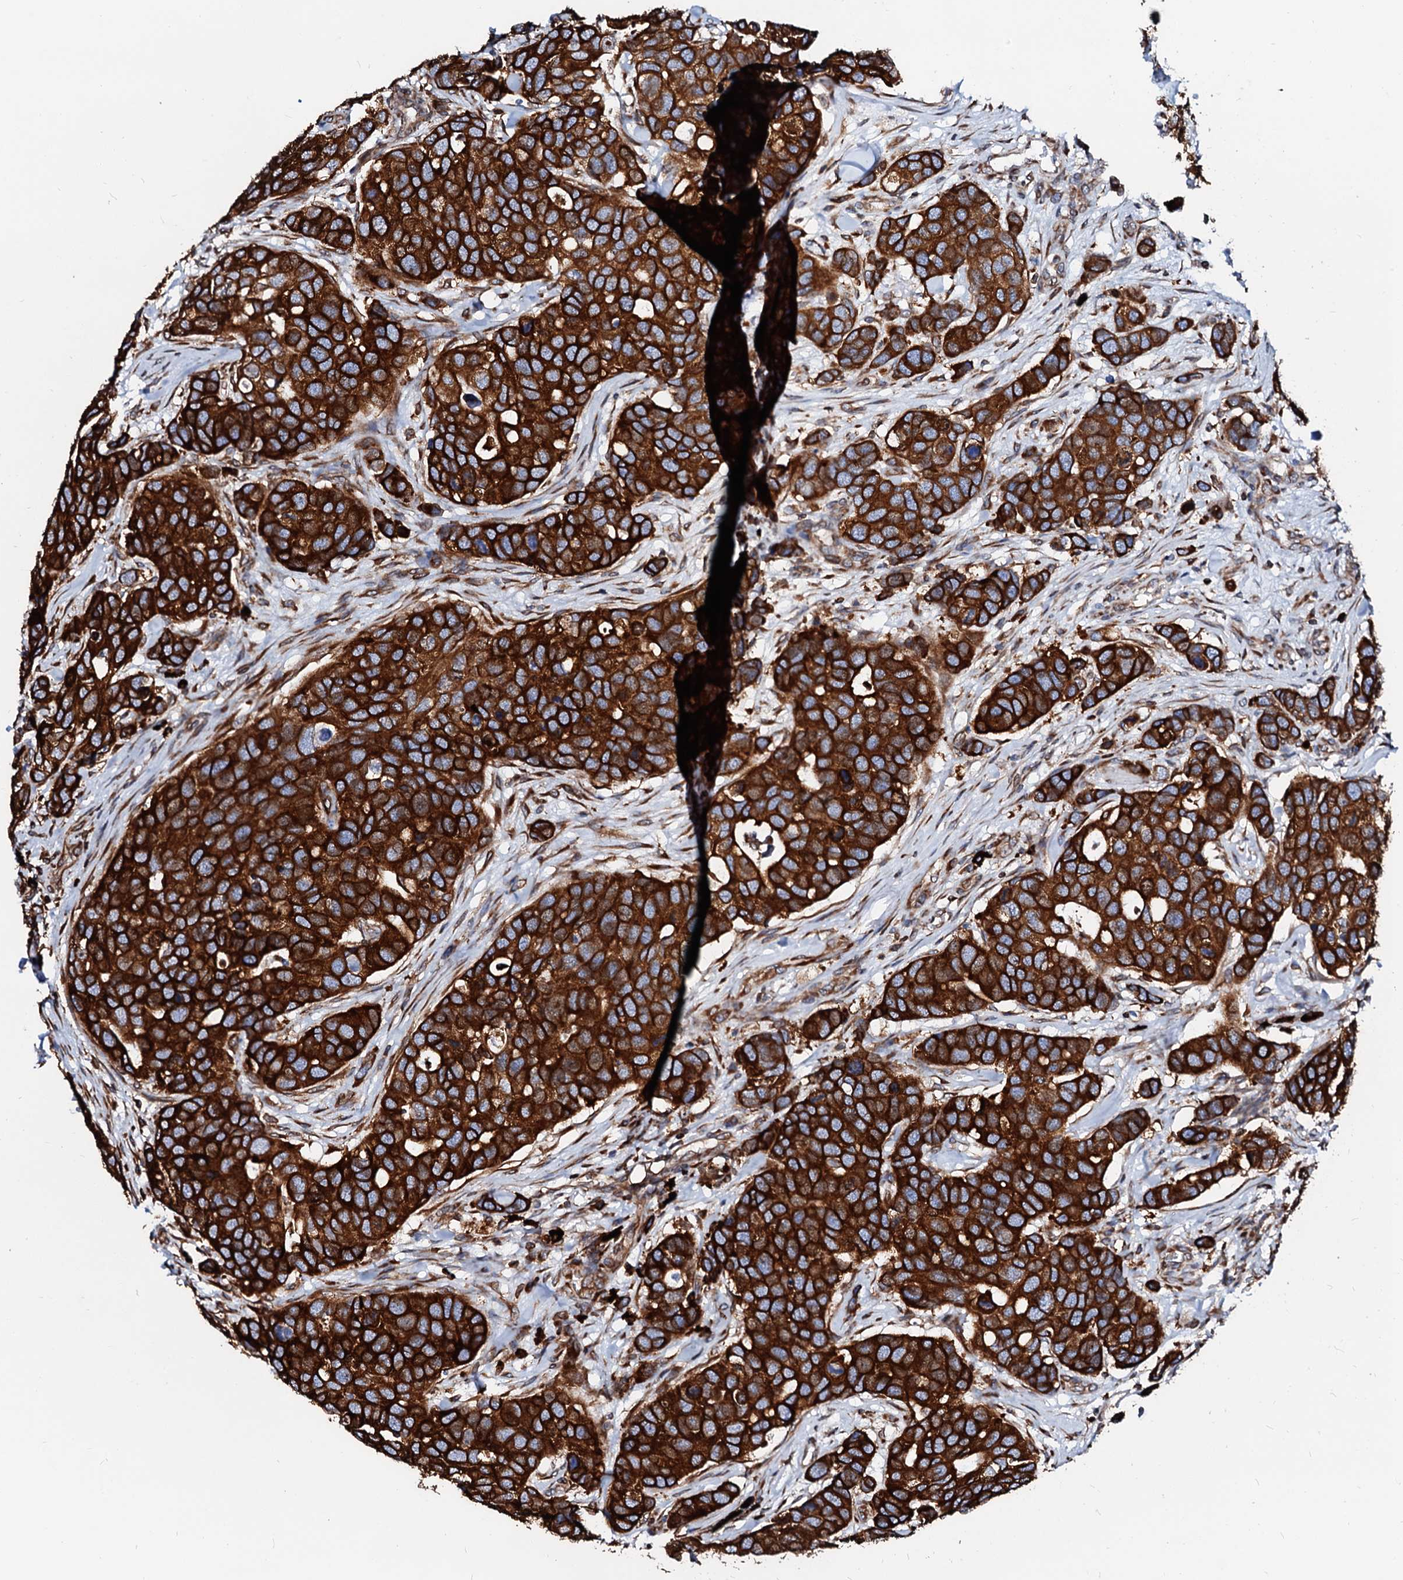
{"staining": {"intensity": "strong", "quantity": ">75%", "location": "cytoplasmic/membranous"}, "tissue": "breast cancer", "cell_type": "Tumor cells", "image_type": "cancer", "snomed": [{"axis": "morphology", "description": "Duct carcinoma"}, {"axis": "topography", "description": "Breast"}], "caption": "Immunohistochemistry photomicrograph of neoplastic tissue: breast cancer (intraductal carcinoma) stained using IHC displays high levels of strong protein expression localized specifically in the cytoplasmic/membranous of tumor cells, appearing as a cytoplasmic/membranous brown color.", "gene": "DERL1", "patient": {"sex": "female", "age": 83}}